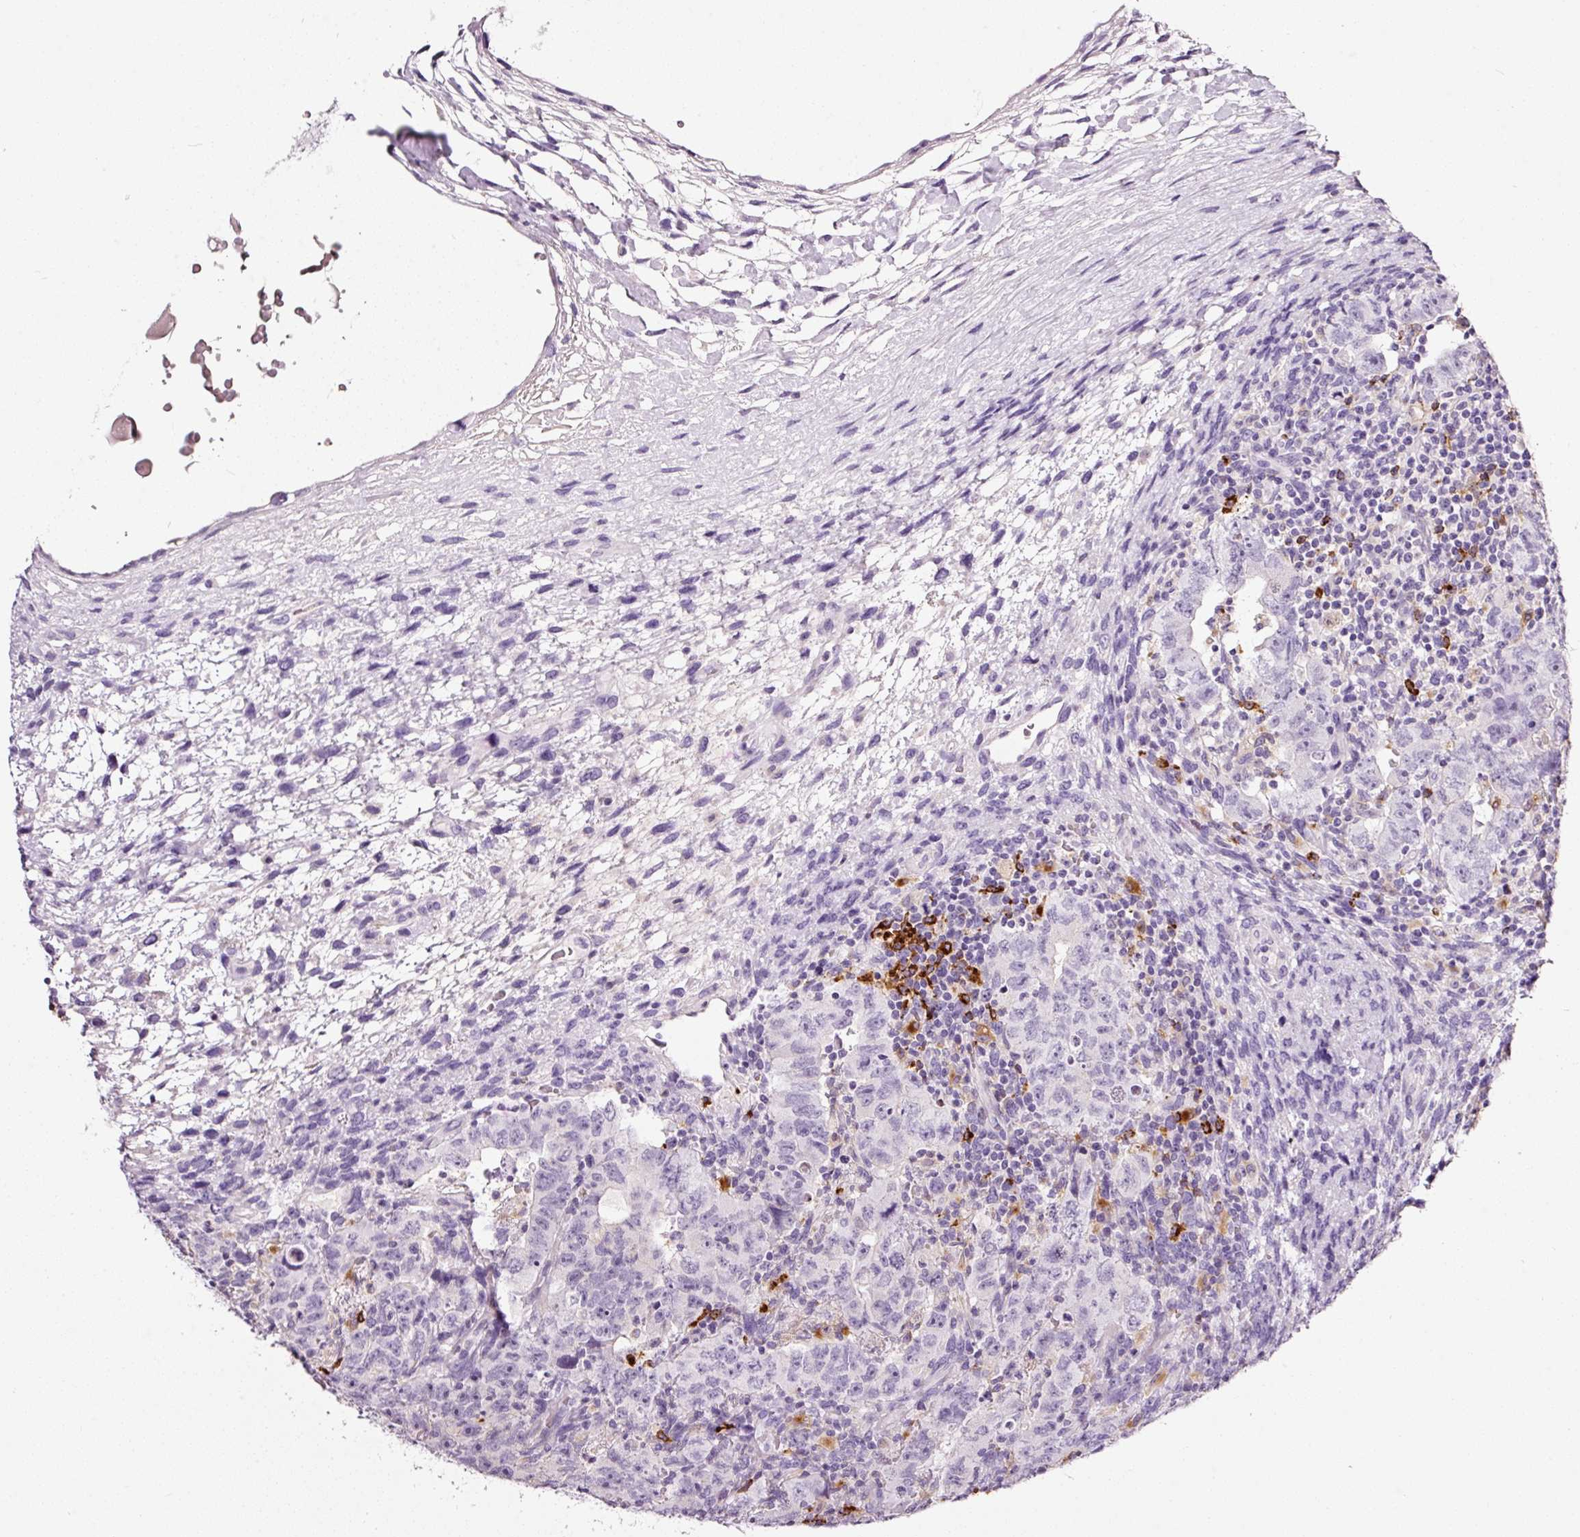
{"staining": {"intensity": "negative", "quantity": "none", "location": "none"}, "tissue": "testis cancer", "cell_type": "Tumor cells", "image_type": "cancer", "snomed": [{"axis": "morphology", "description": "Carcinoma, Embryonal, NOS"}, {"axis": "topography", "description": "Testis"}], "caption": "Tumor cells show no significant expression in testis cancer (embryonal carcinoma). (Brightfield microscopy of DAB immunohistochemistry (IHC) at high magnification).", "gene": "CYB561A3", "patient": {"sex": "male", "age": 24}}